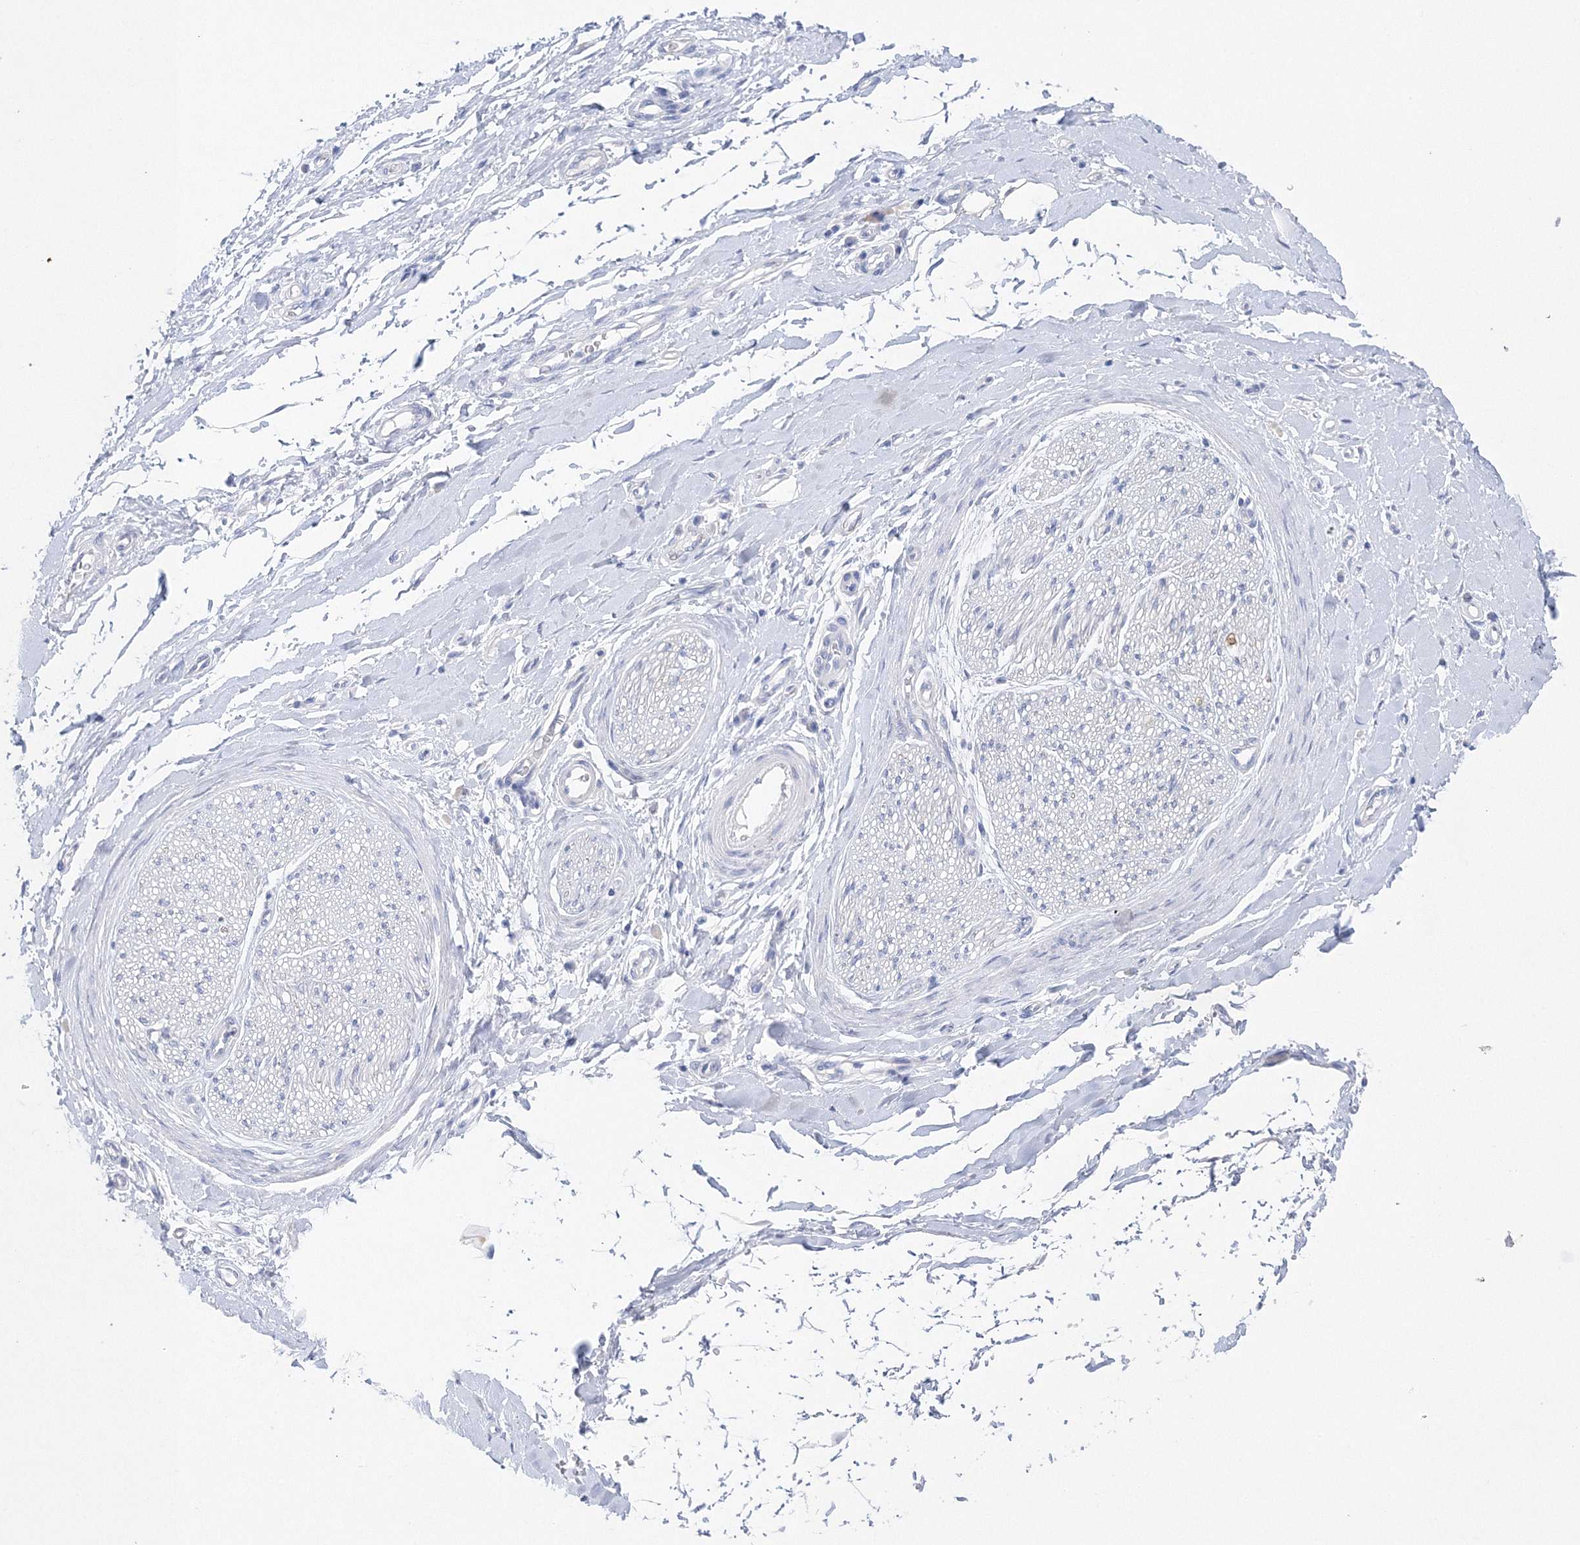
{"staining": {"intensity": "negative", "quantity": "none", "location": "none"}, "tissue": "soft tissue", "cell_type": "Chondrocytes", "image_type": "normal", "snomed": [{"axis": "morphology", "description": "Normal tissue, NOS"}, {"axis": "morphology", "description": "Adenocarcinoma, NOS"}, {"axis": "topography", "description": "Stomach, upper"}, {"axis": "topography", "description": "Peripheral nerve tissue"}], "caption": "High power microscopy micrograph of an immunohistochemistry histopathology image of unremarkable soft tissue, revealing no significant expression in chondrocytes.", "gene": "HMGCS1", "patient": {"sex": "male", "age": 62}}